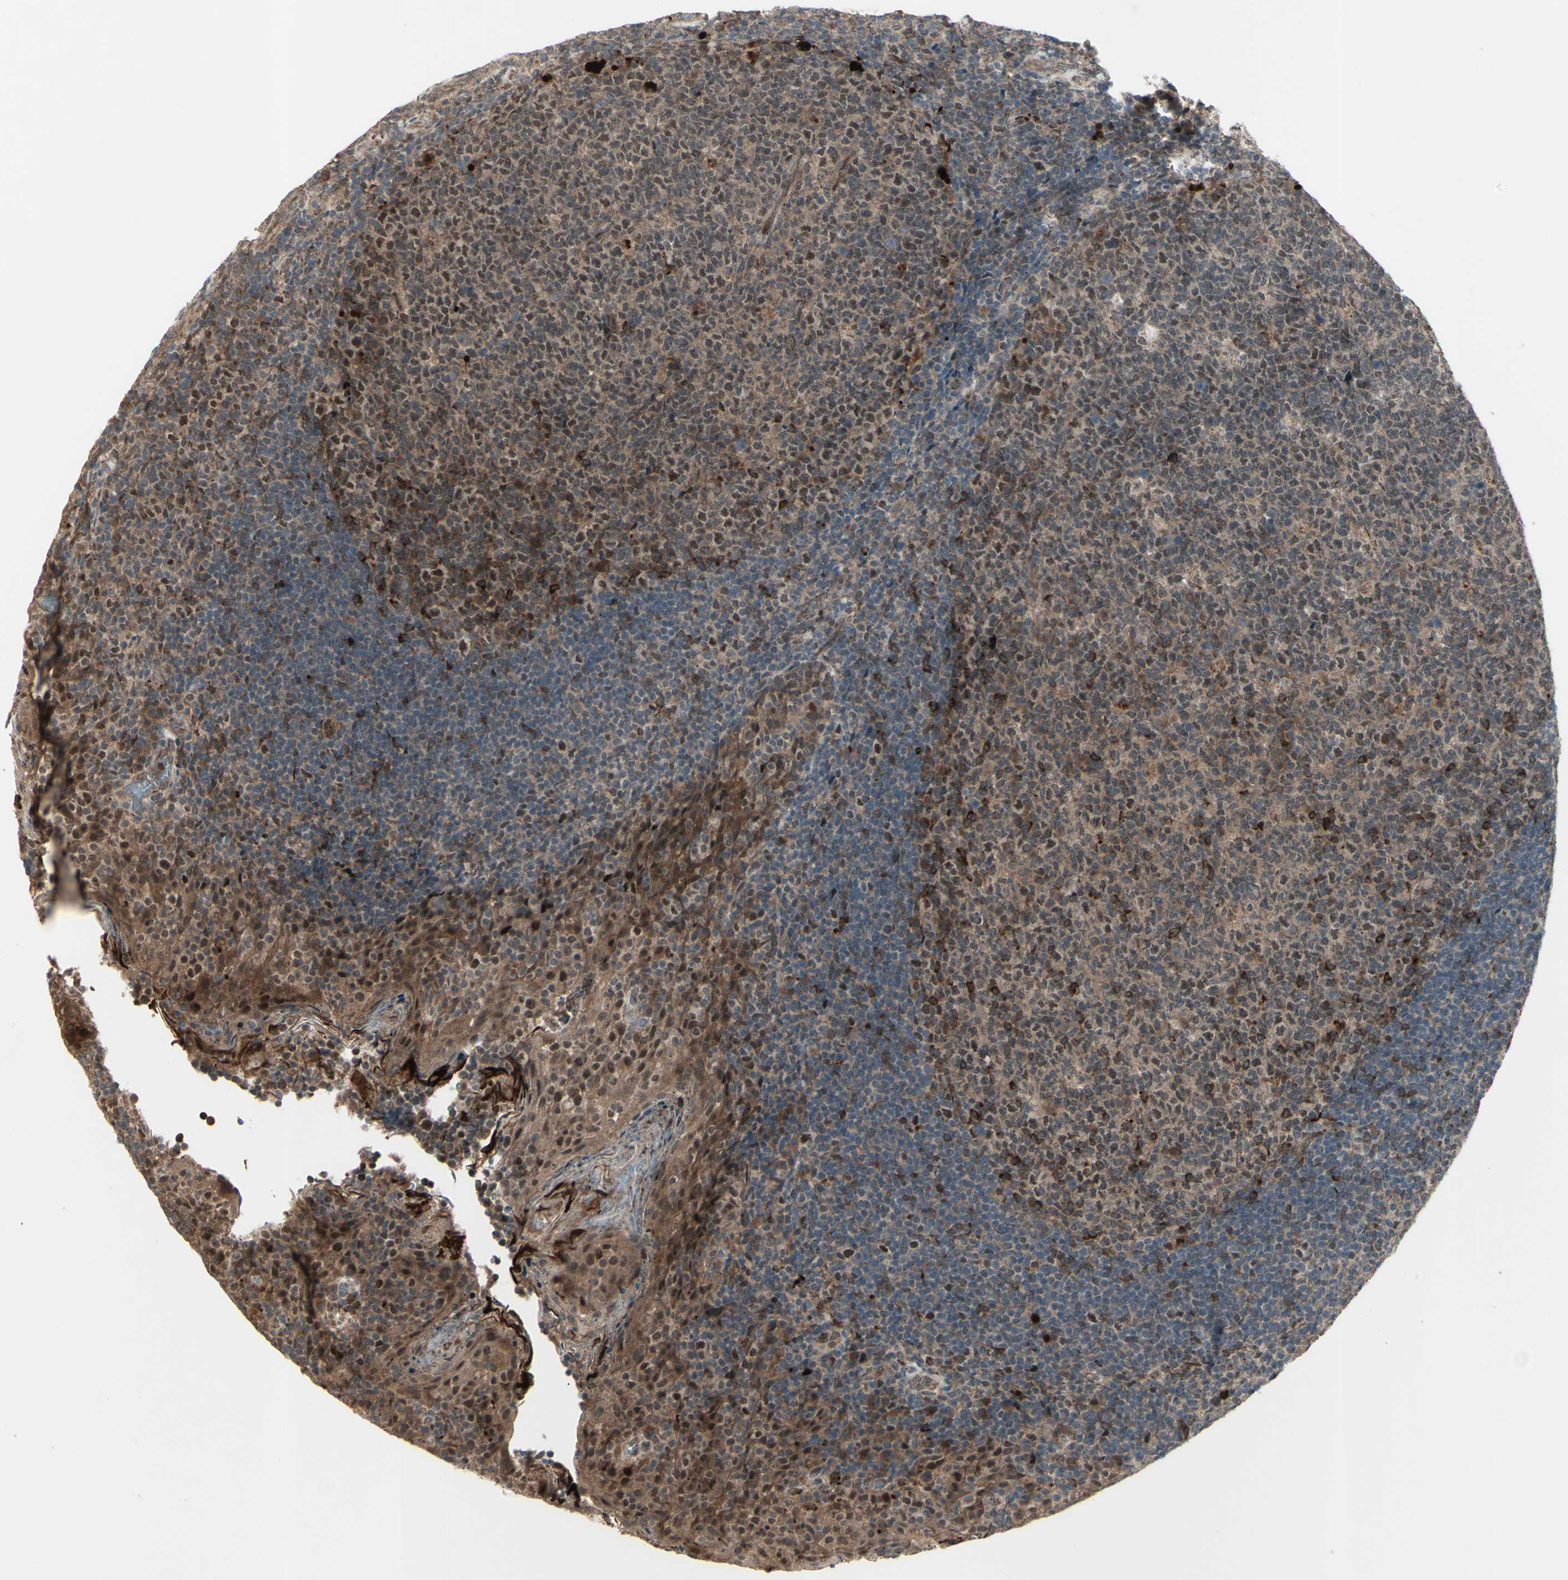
{"staining": {"intensity": "moderate", "quantity": ">75%", "location": "cytoplasmic/membranous,nuclear"}, "tissue": "tonsil", "cell_type": "Germinal center cells", "image_type": "normal", "snomed": [{"axis": "morphology", "description": "Normal tissue, NOS"}, {"axis": "topography", "description": "Tonsil"}], "caption": "DAB immunohistochemical staining of benign tonsil exhibits moderate cytoplasmic/membranous,nuclear protein expression in approximately >75% of germinal center cells.", "gene": "MLF2", "patient": {"sex": "male", "age": 17}}